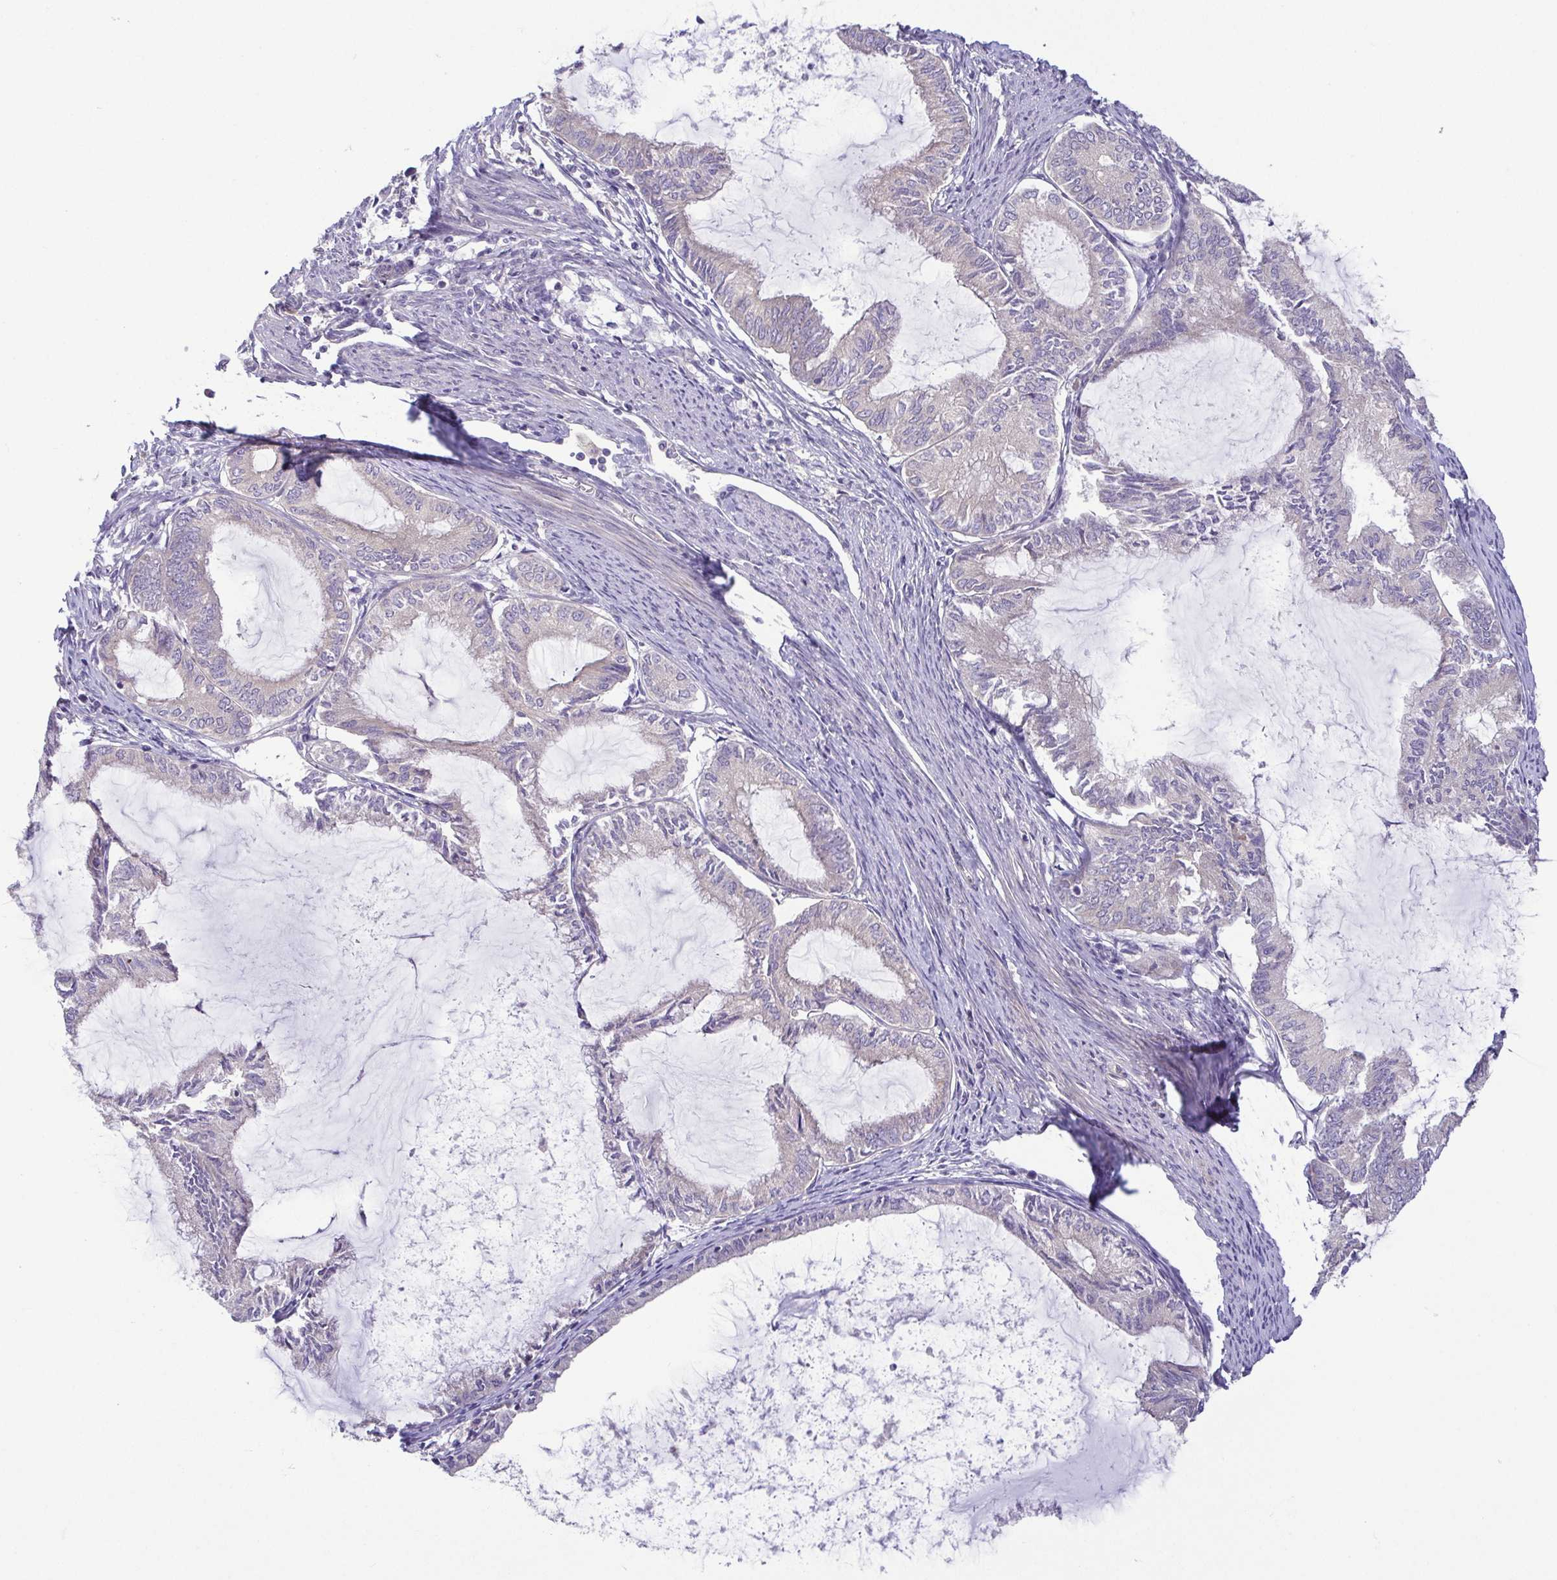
{"staining": {"intensity": "negative", "quantity": "none", "location": "none"}, "tissue": "endometrial cancer", "cell_type": "Tumor cells", "image_type": "cancer", "snomed": [{"axis": "morphology", "description": "Adenocarcinoma, NOS"}, {"axis": "topography", "description": "Endometrium"}], "caption": "Micrograph shows no protein staining in tumor cells of endometrial cancer tissue. Nuclei are stained in blue.", "gene": "LMF2", "patient": {"sex": "female", "age": 86}}